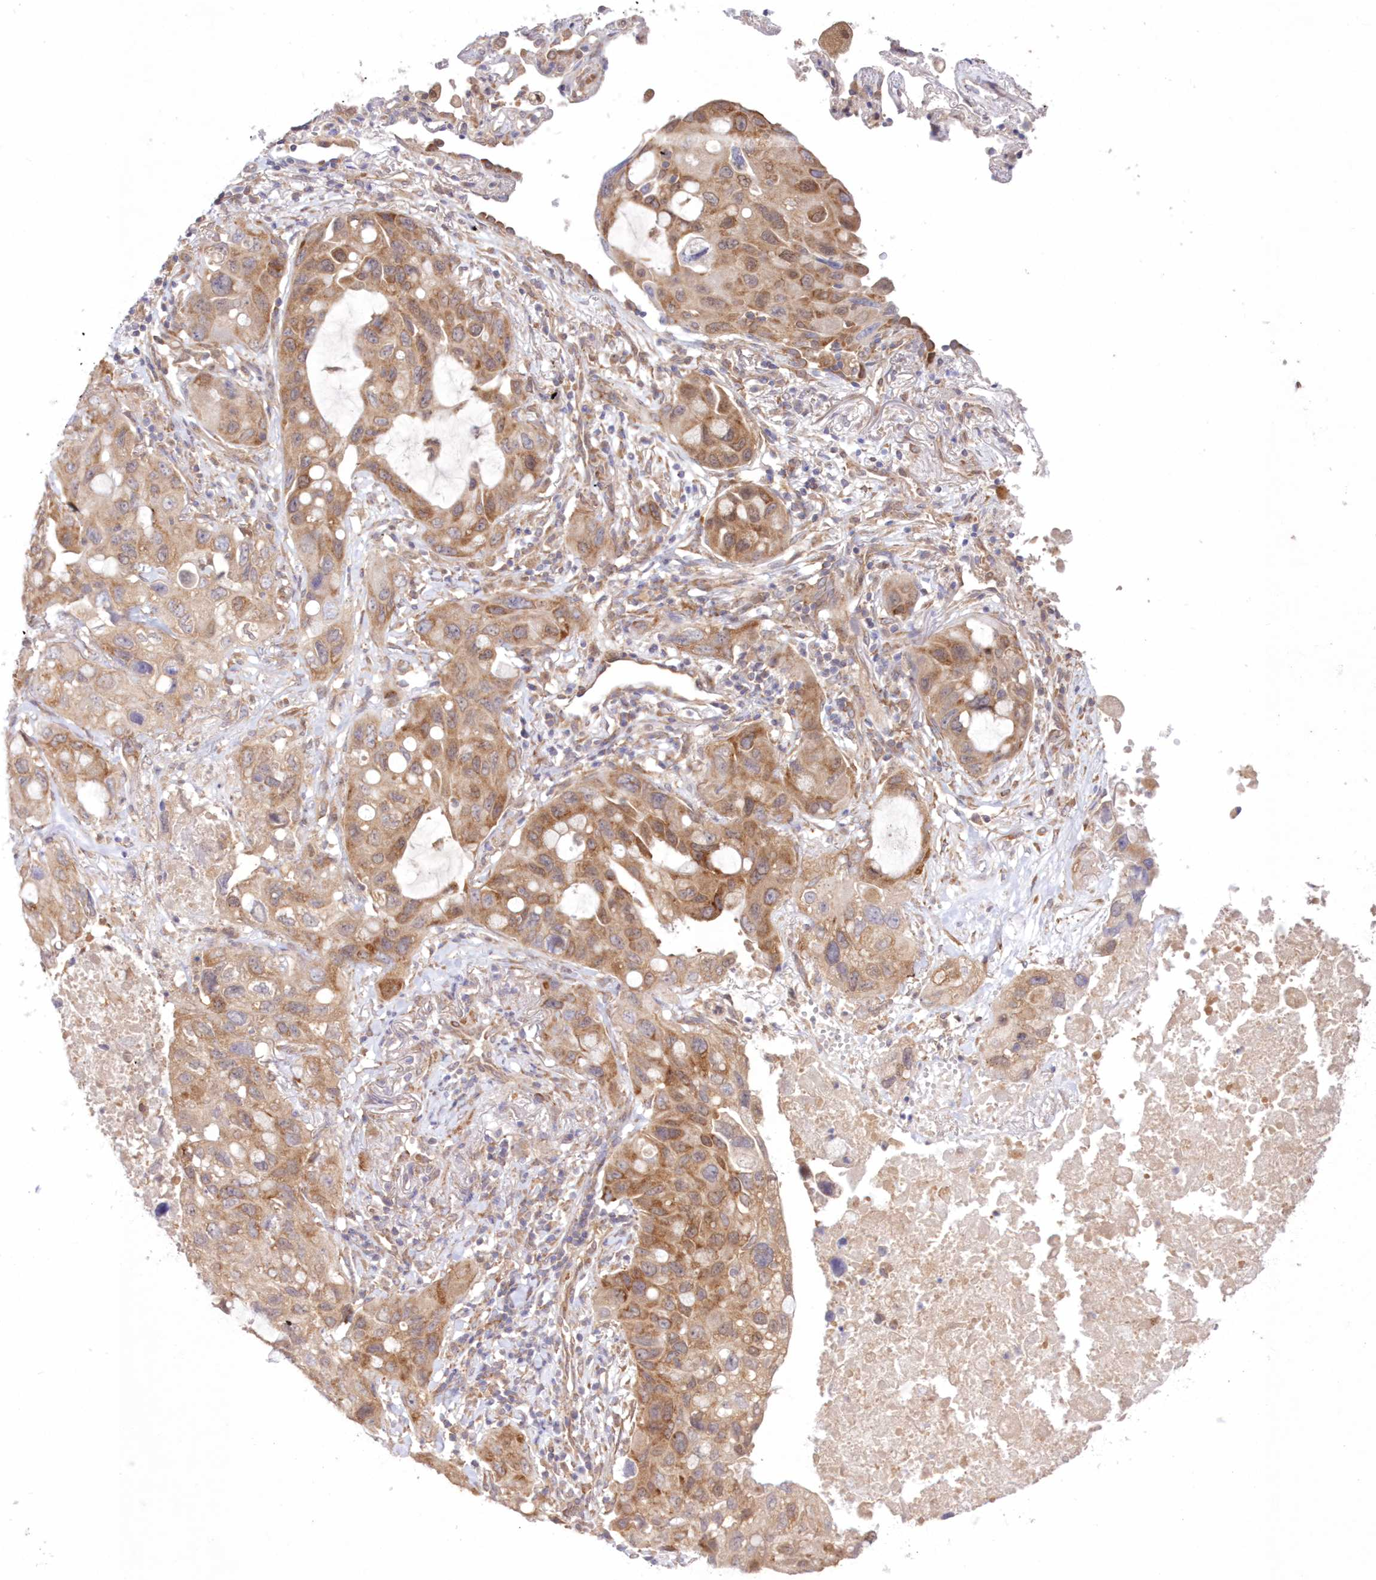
{"staining": {"intensity": "moderate", "quantity": ">75%", "location": "cytoplasmic/membranous"}, "tissue": "lung cancer", "cell_type": "Tumor cells", "image_type": "cancer", "snomed": [{"axis": "morphology", "description": "Squamous cell carcinoma, NOS"}, {"axis": "topography", "description": "Lung"}], "caption": "An IHC image of neoplastic tissue is shown. Protein staining in brown shows moderate cytoplasmic/membranous positivity in squamous cell carcinoma (lung) within tumor cells.", "gene": "RNPEP", "patient": {"sex": "female", "age": 73}}